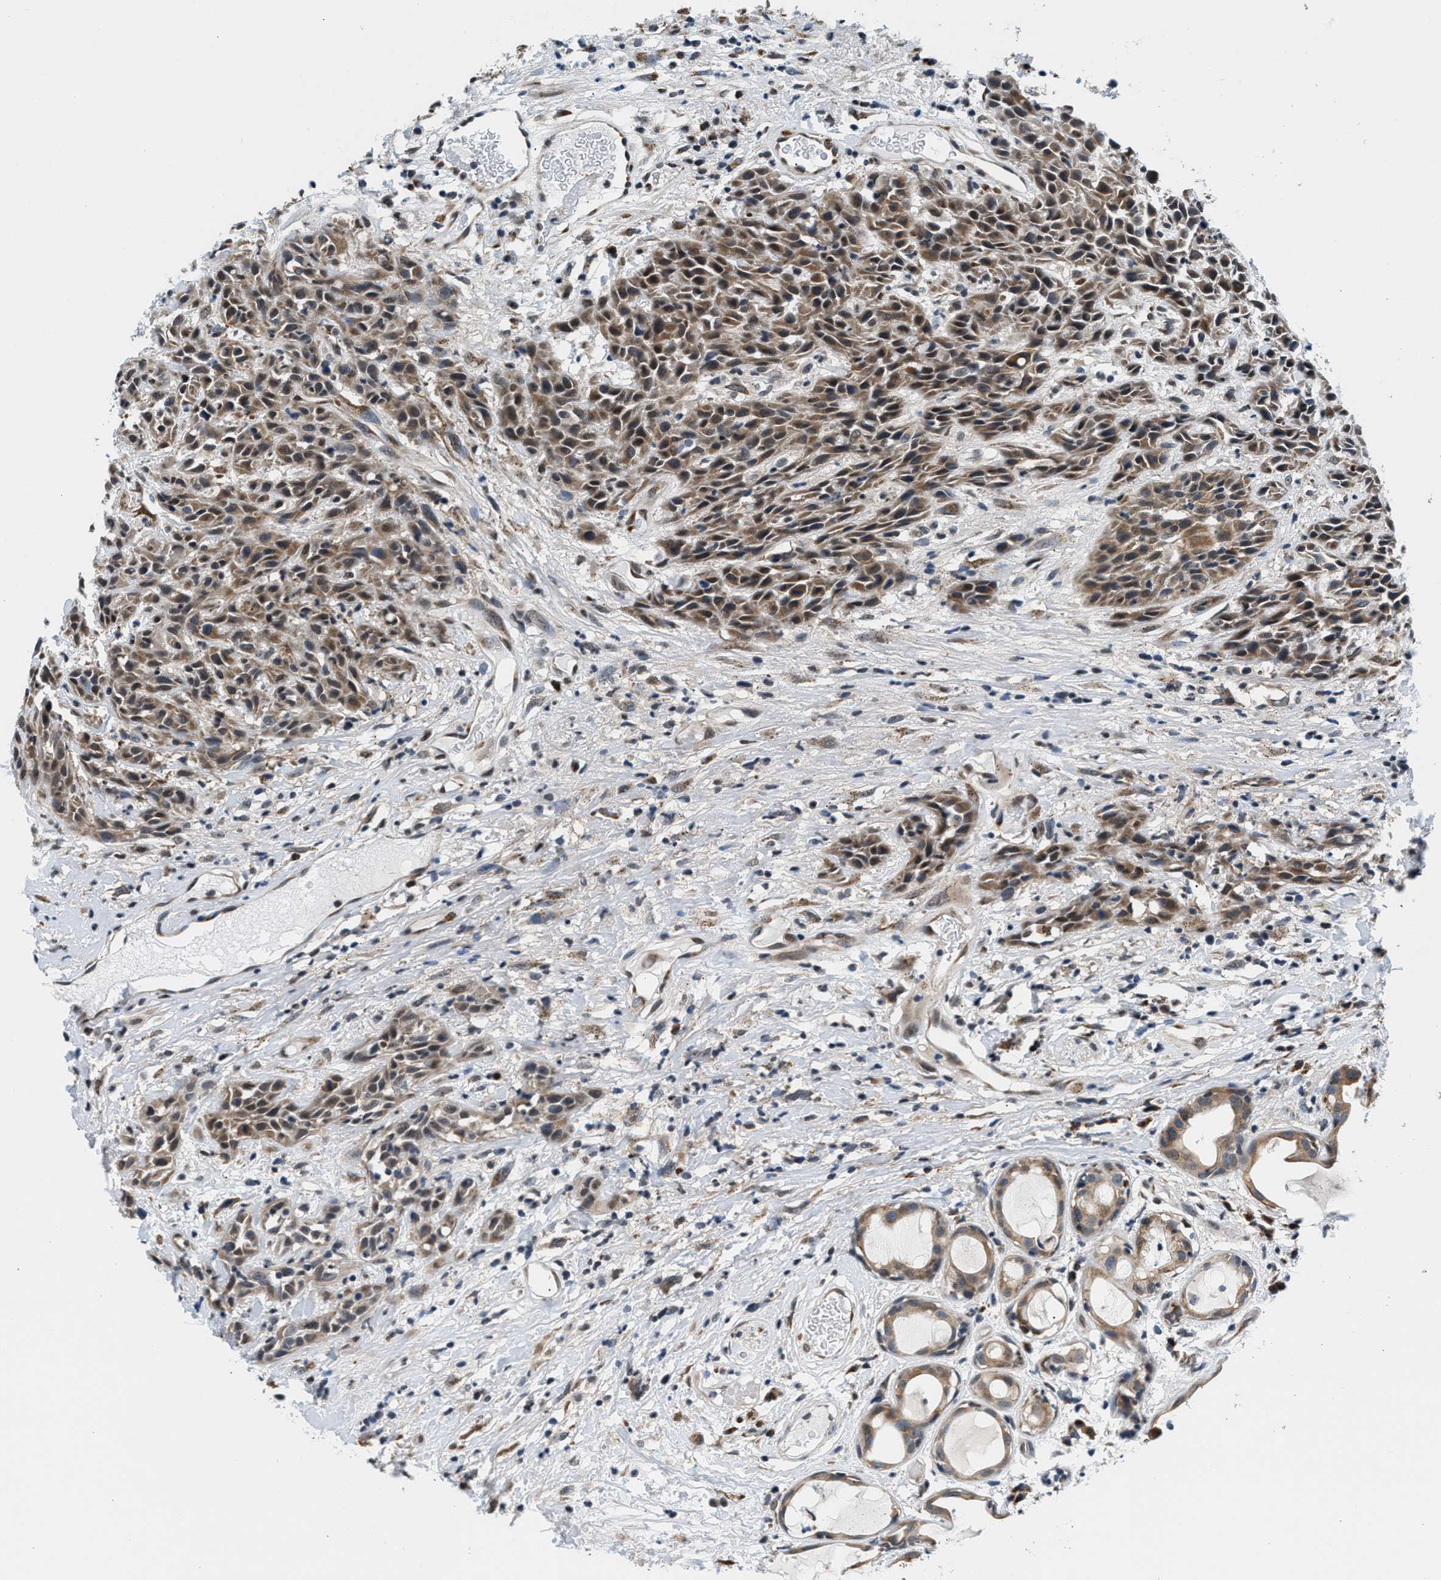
{"staining": {"intensity": "moderate", "quantity": ">75%", "location": "cytoplasmic/membranous"}, "tissue": "head and neck cancer", "cell_type": "Tumor cells", "image_type": "cancer", "snomed": [{"axis": "morphology", "description": "Normal tissue, NOS"}, {"axis": "morphology", "description": "Squamous cell carcinoma, NOS"}, {"axis": "topography", "description": "Cartilage tissue"}, {"axis": "topography", "description": "Head-Neck"}], "caption": "Protein staining by immunohistochemistry displays moderate cytoplasmic/membranous positivity in approximately >75% of tumor cells in head and neck squamous cell carcinoma.", "gene": "KCNMB2", "patient": {"sex": "male", "age": 62}}